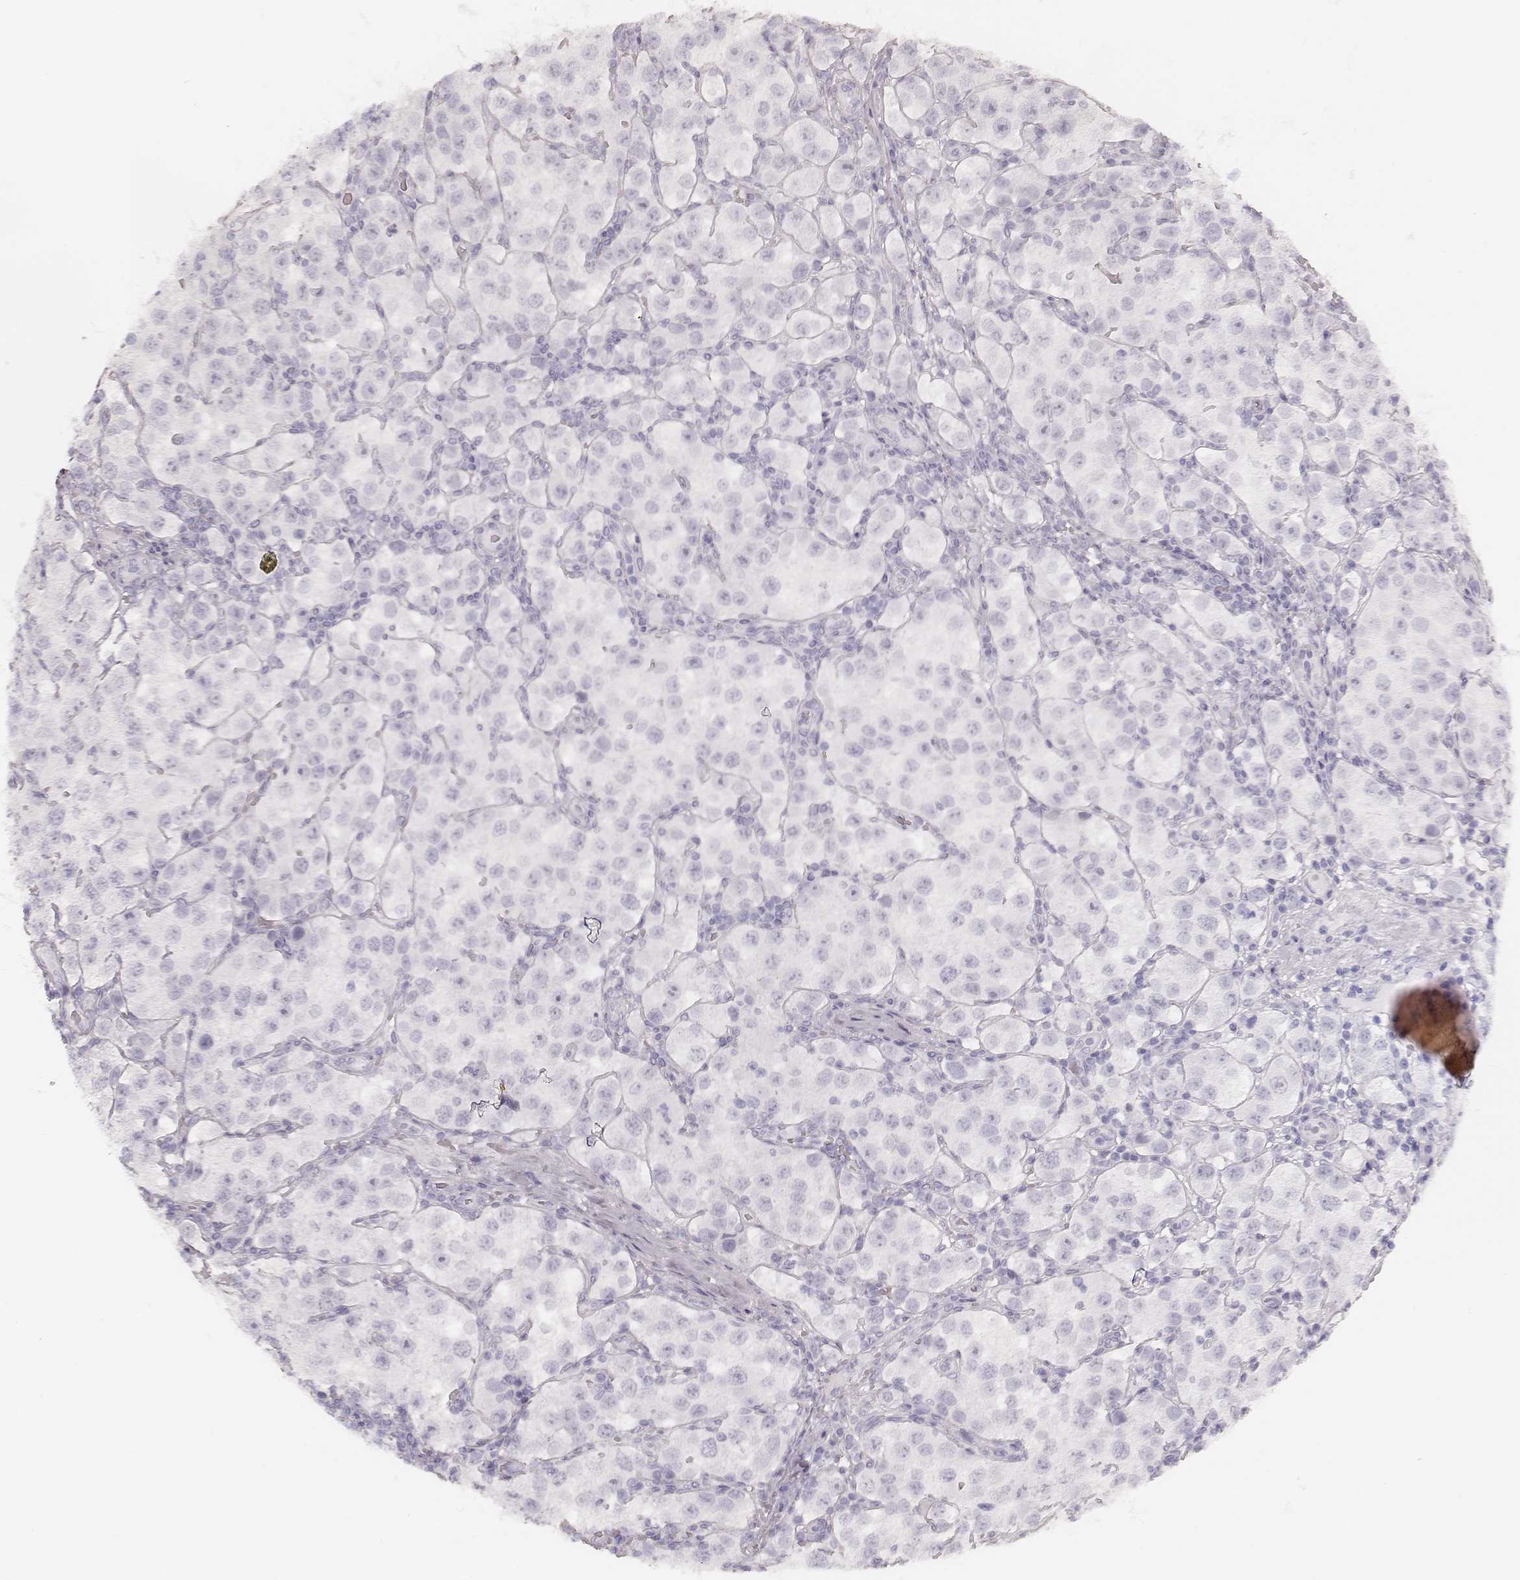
{"staining": {"intensity": "negative", "quantity": "none", "location": "none"}, "tissue": "testis cancer", "cell_type": "Tumor cells", "image_type": "cancer", "snomed": [{"axis": "morphology", "description": "Seminoma, NOS"}, {"axis": "topography", "description": "Testis"}], "caption": "IHC image of neoplastic tissue: human testis cancer stained with DAB (3,3'-diaminobenzidine) displays no significant protein expression in tumor cells.", "gene": "KRT34", "patient": {"sex": "male", "age": 37}}